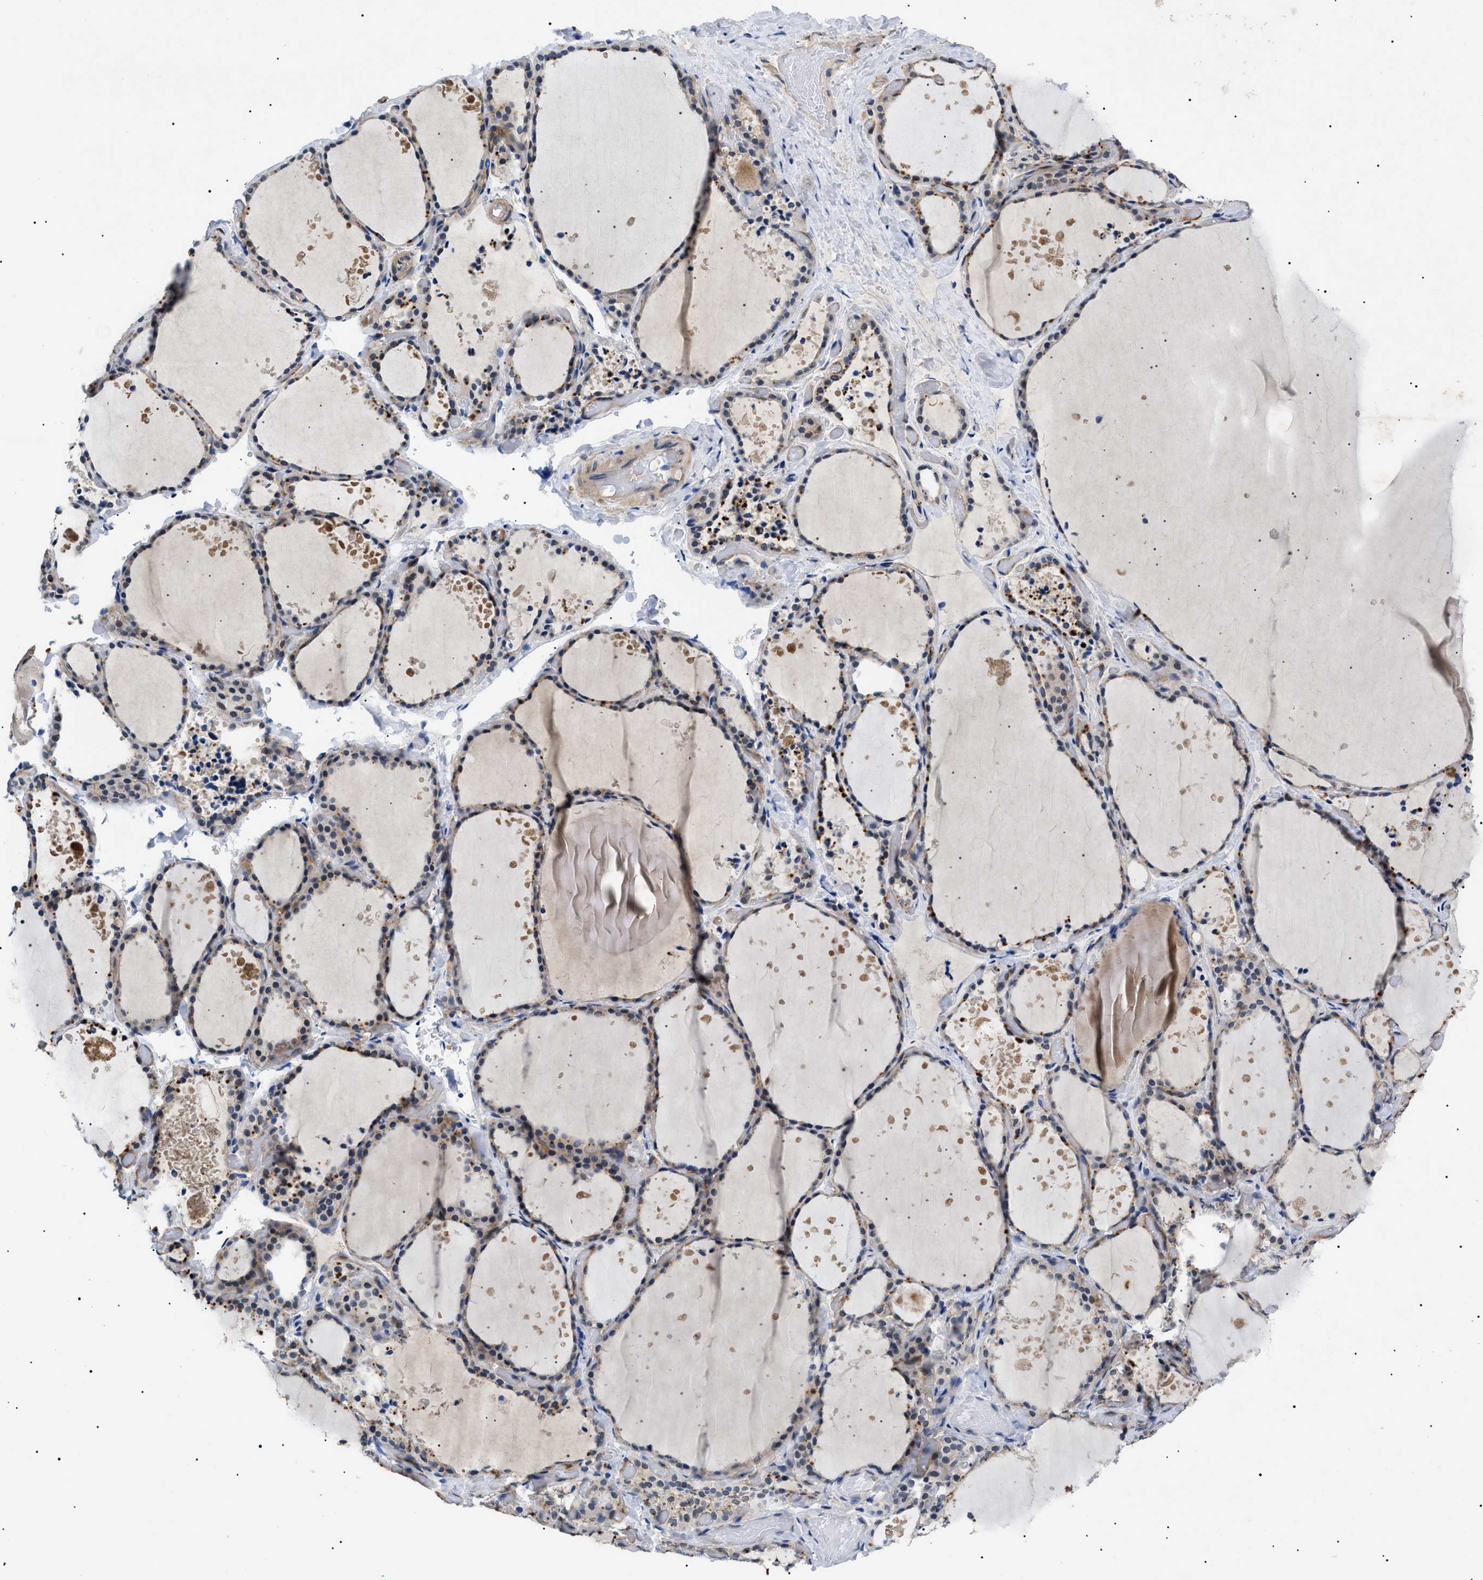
{"staining": {"intensity": "weak", "quantity": ">75%", "location": "cytoplasmic/membranous"}, "tissue": "thyroid gland", "cell_type": "Glandular cells", "image_type": "normal", "snomed": [{"axis": "morphology", "description": "Normal tissue, NOS"}, {"axis": "topography", "description": "Thyroid gland"}], "caption": "Immunohistochemistry (IHC) histopathology image of benign human thyroid gland stained for a protein (brown), which reveals low levels of weak cytoplasmic/membranous expression in about >75% of glandular cells.", "gene": "CRCP", "patient": {"sex": "female", "age": 44}}